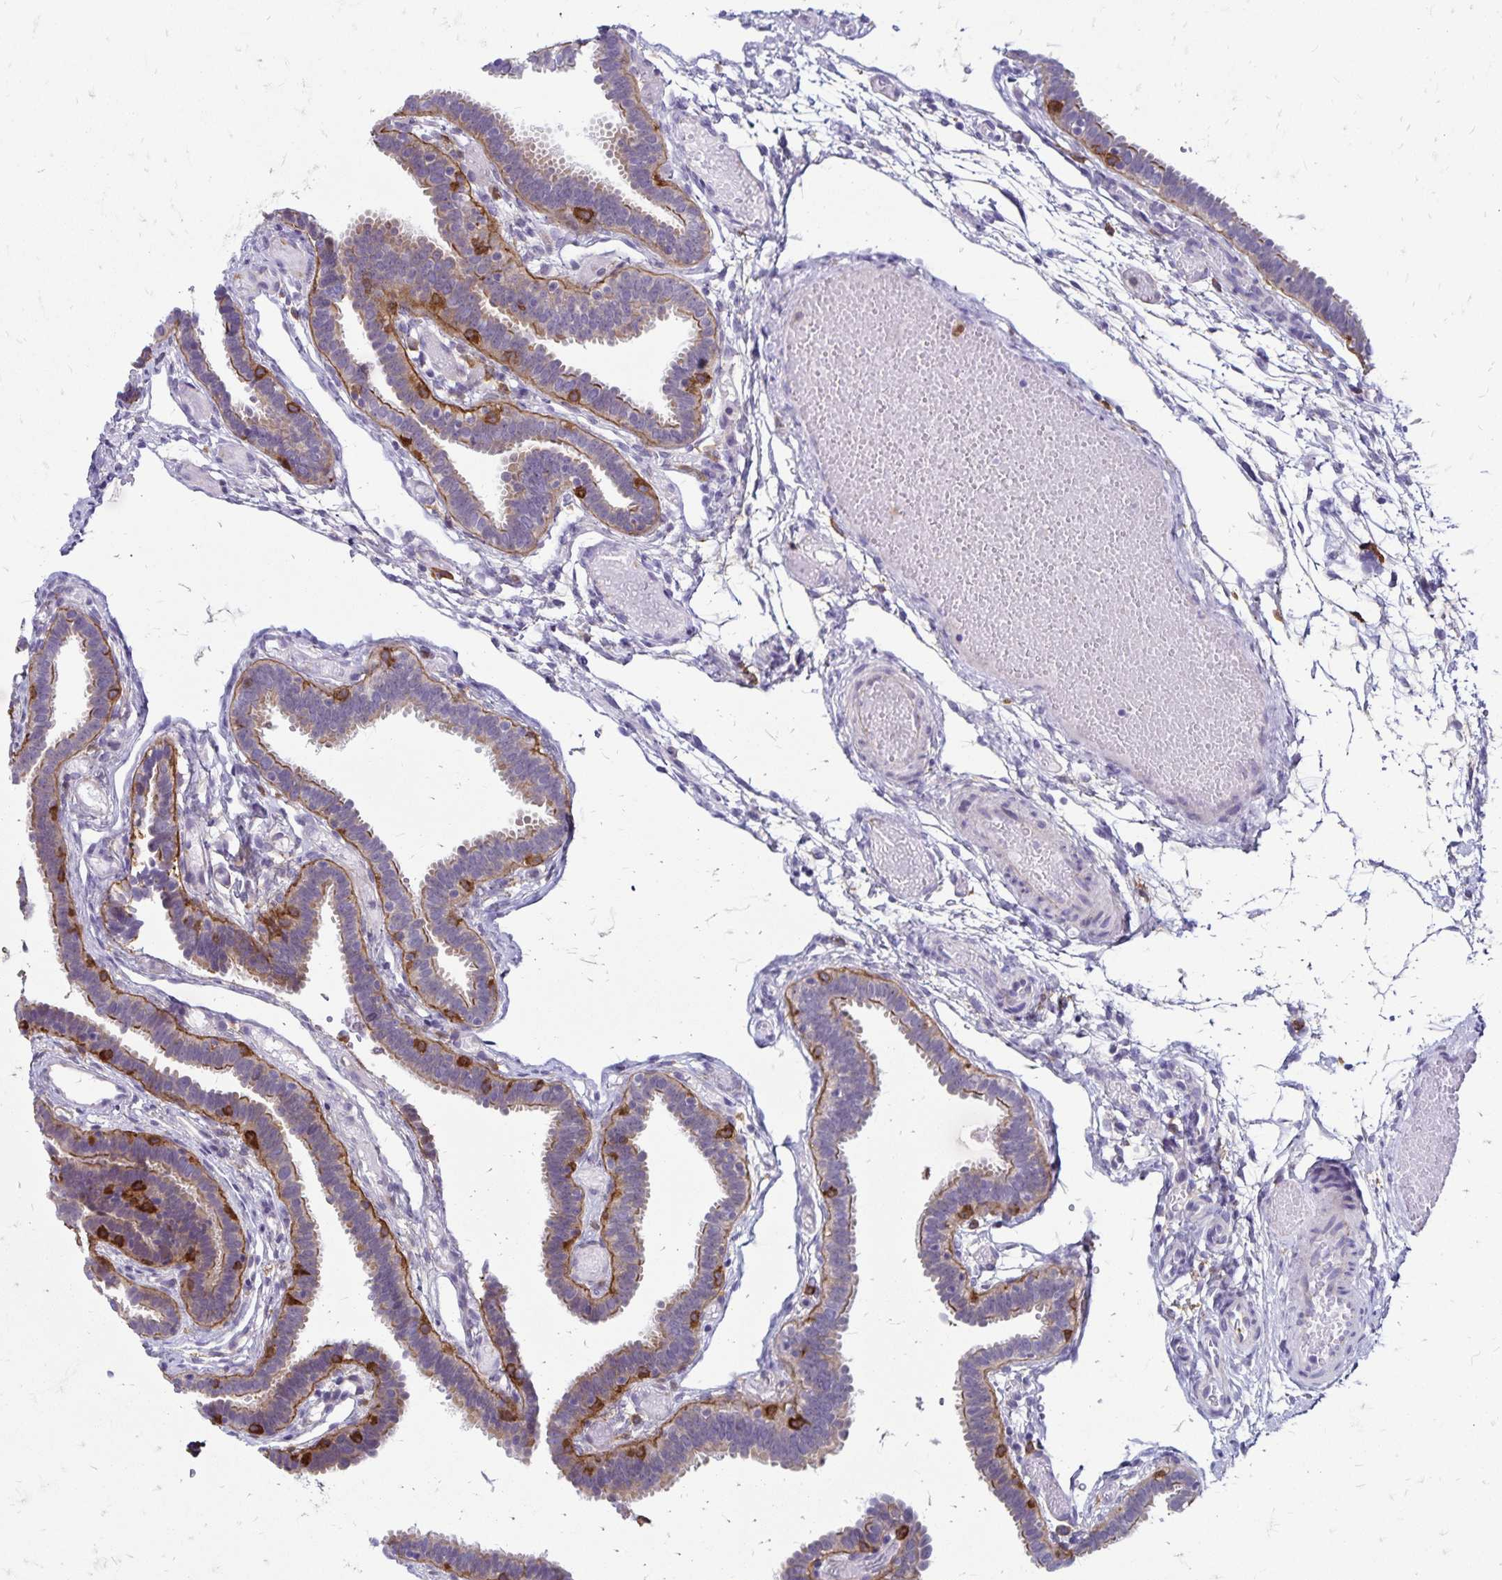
{"staining": {"intensity": "moderate", "quantity": "<25%", "location": "cytoplasmic/membranous"}, "tissue": "fallopian tube", "cell_type": "Glandular cells", "image_type": "normal", "snomed": [{"axis": "morphology", "description": "Normal tissue, NOS"}, {"axis": "topography", "description": "Fallopian tube"}], "caption": "Moderate cytoplasmic/membranous expression for a protein is present in about <25% of glandular cells of unremarkable fallopian tube using immunohistochemistry.", "gene": "TNS3", "patient": {"sex": "female", "age": 37}}